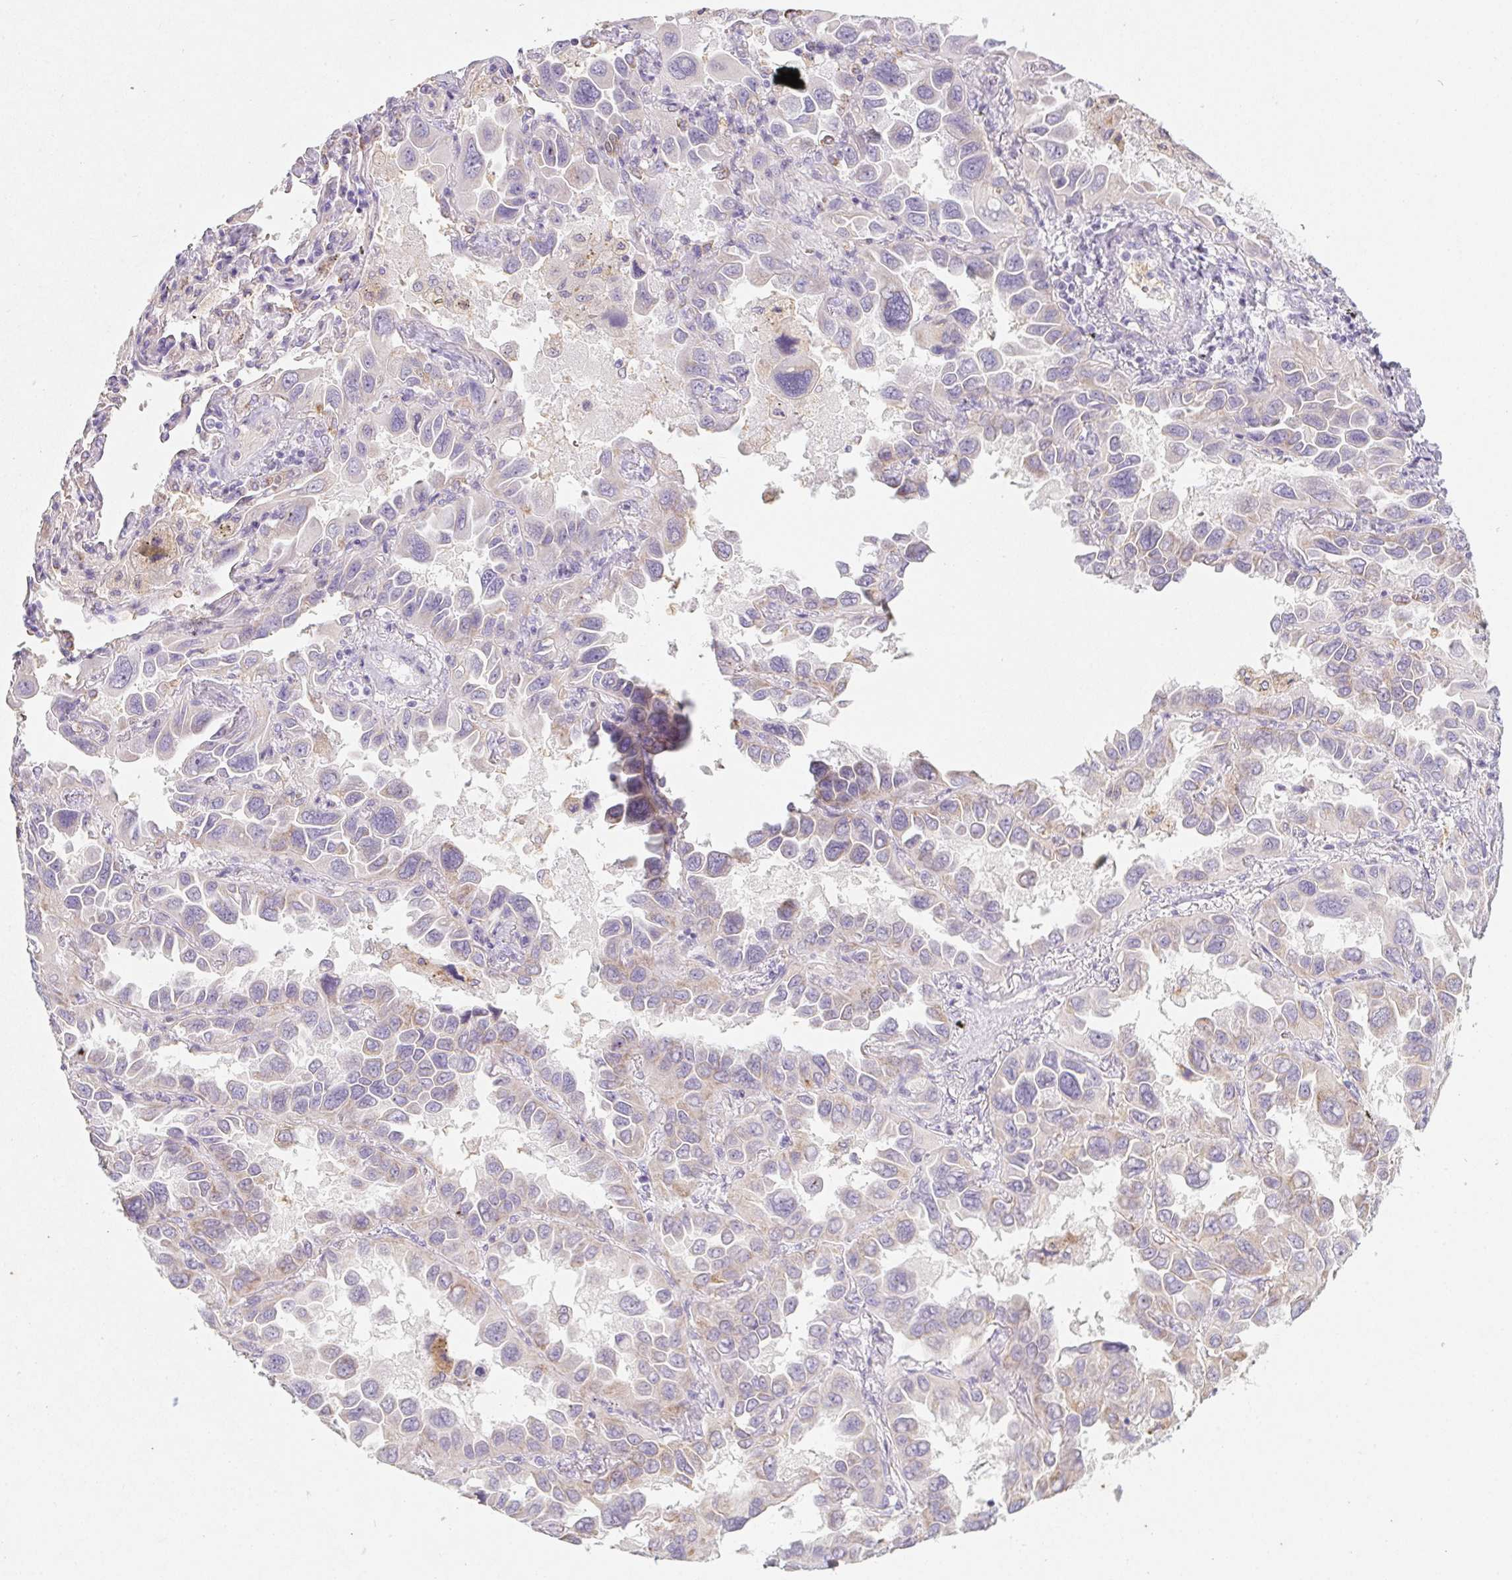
{"staining": {"intensity": "weak", "quantity": "<25%", "location": "cytoplasmic/membranous"}, "tissue": "lung cancer", "cell_type": "Tumor cells", "image_type": "cancer", "snomed": [{"axis": "morphology", "description": "Adenocarcinoma, NOS"}, {"axis": "topography", "description": "Lung"}], "caption": "IHC of human lung adenocarcinoma reveals no staining in tumor cells.", "gene": "DCD", "patient": {"sex": "male", "age": 64}}